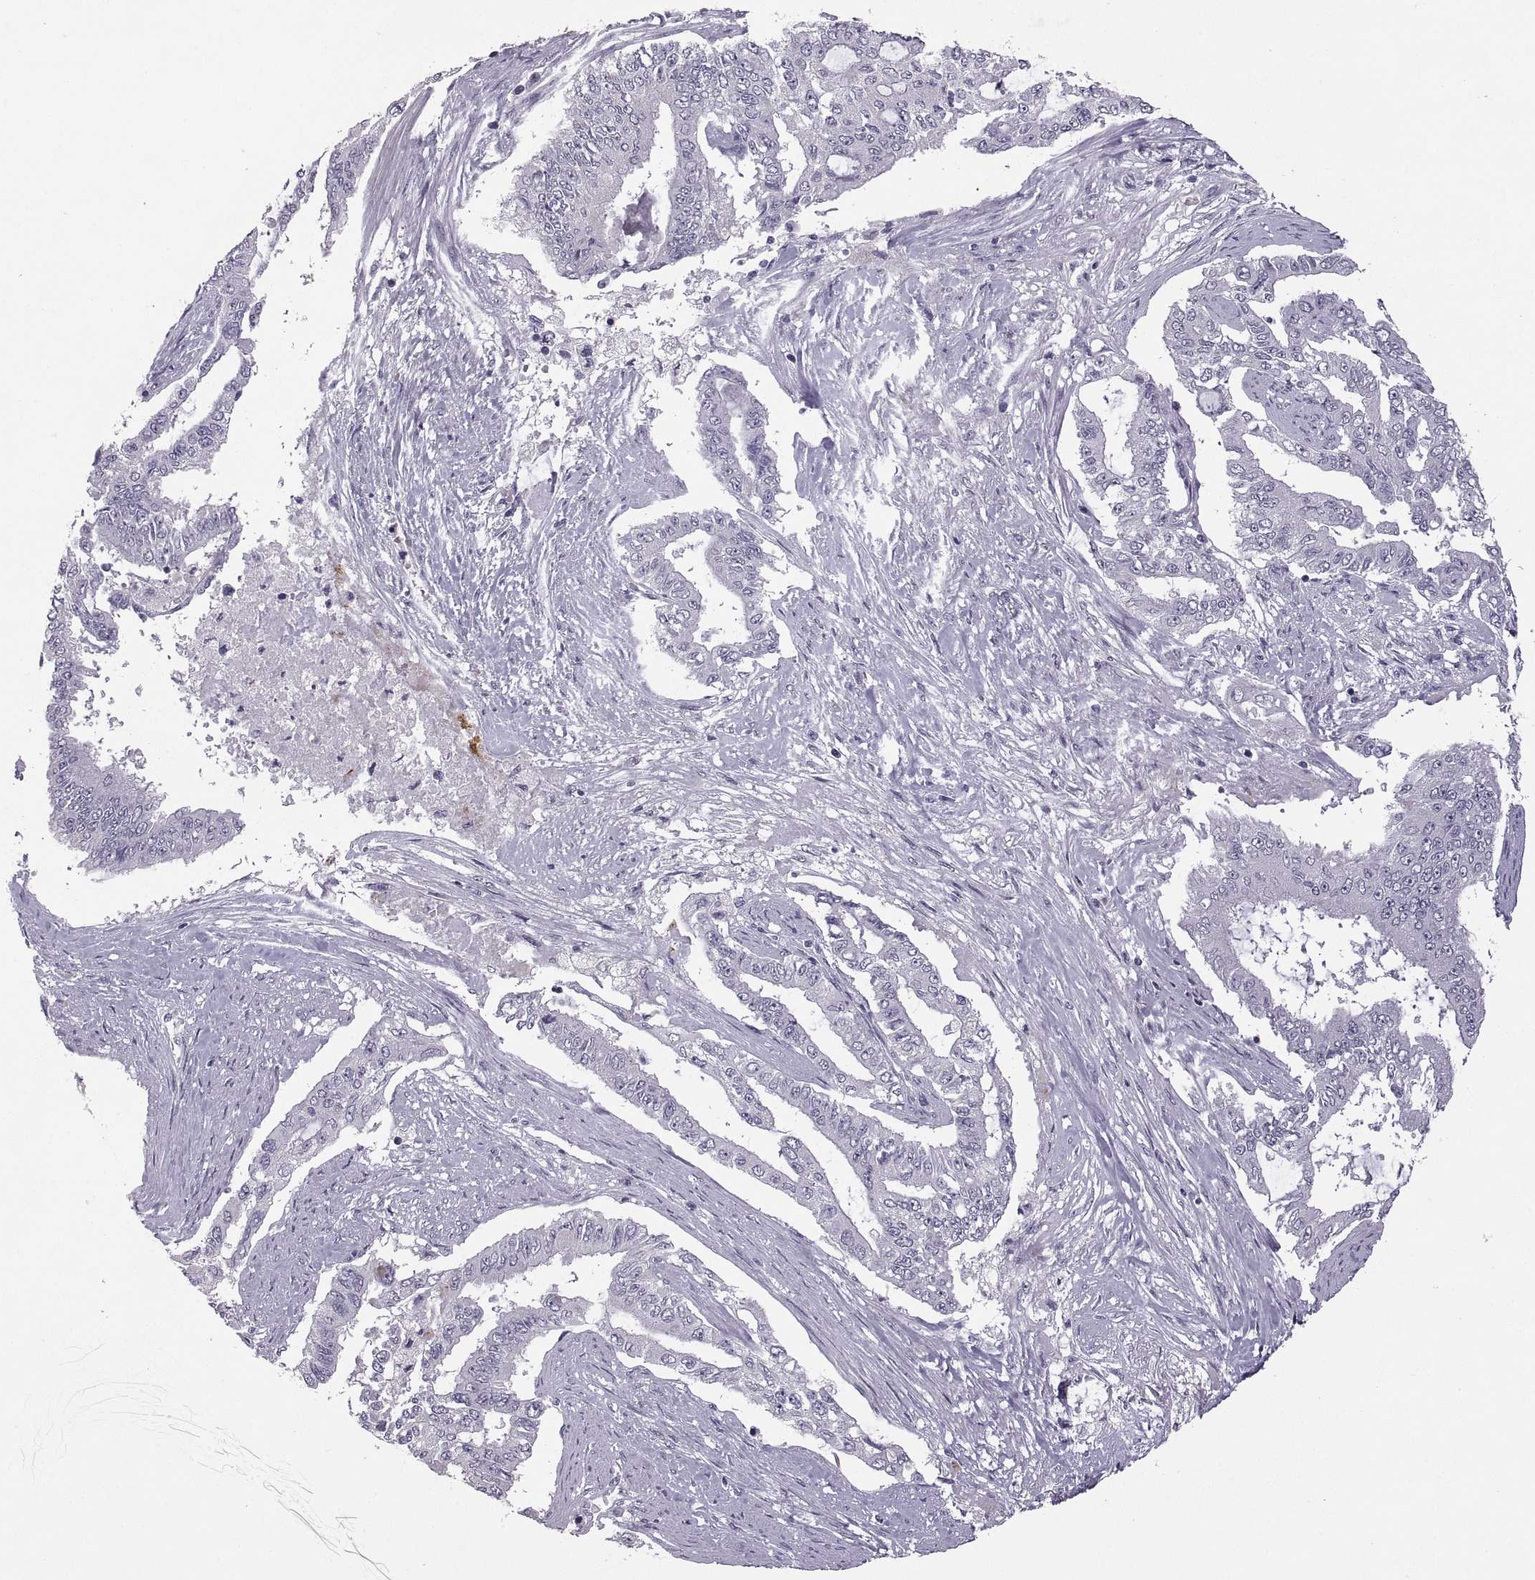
{"staining": {"intensity": "negative", "quantity": "none", "location": "none"}, "tissue": "endometrial cancer", "cell_type": "Tumor cells", "image_type": "cancer", "snomed": [{"axis": "morphology", "description": "Adenocarcinoma, NOS"}, {"axis": "topography", "description": "Uterus"}], "caption": "There is no significant positivity in tumor cells of endometrial cancer.", "gene": "NEK2", "patient": {"sex": "female", "age": 59}}